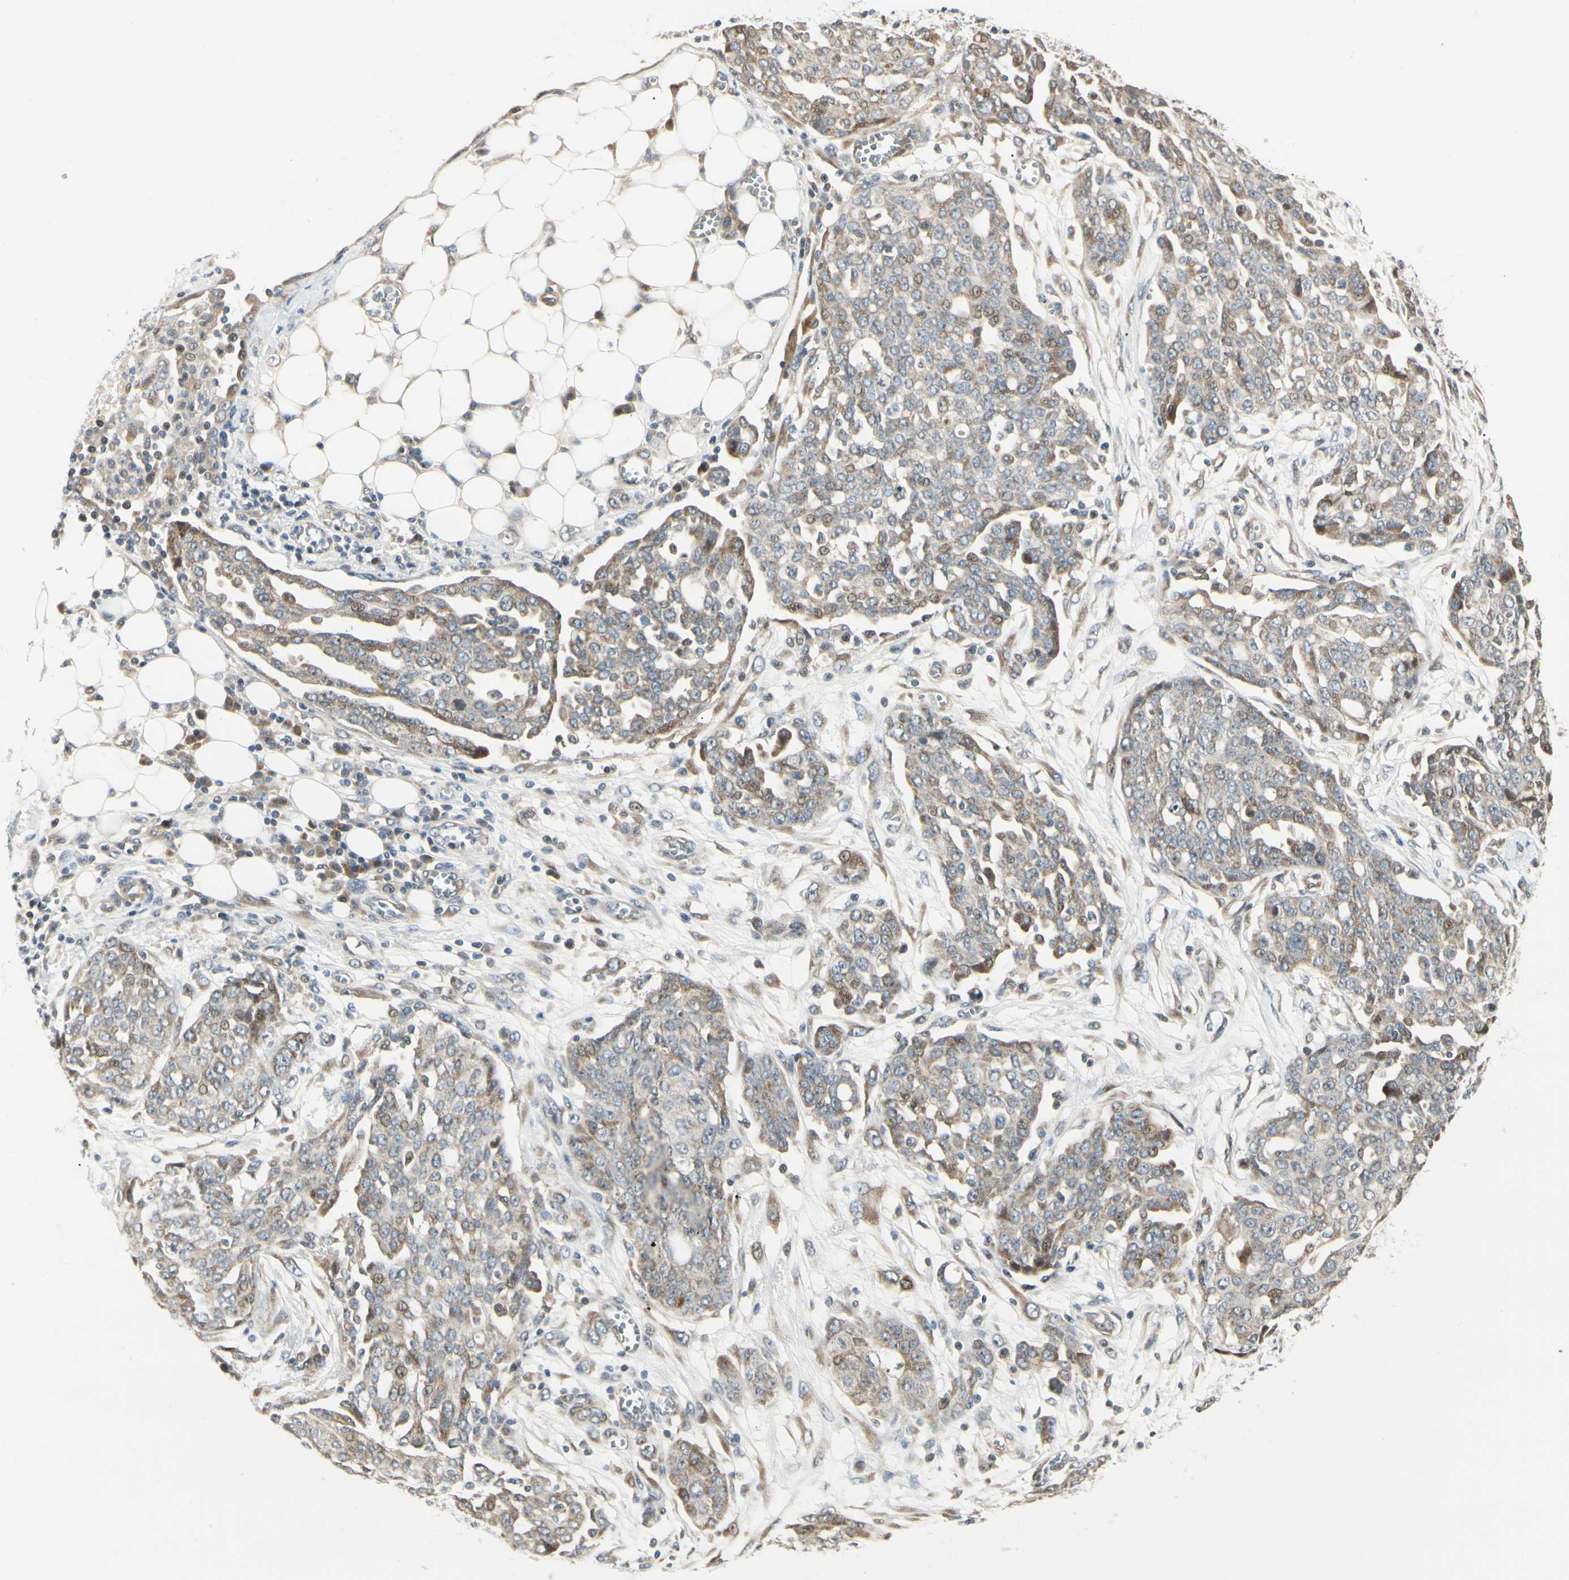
{"staining": {"intensity": "weak", "quantity": ">75%", "location": "cytoplasmic/membranous"}, "tissue": "ovarian cancer", "cell_type": "Tumor cells", "image_type": "cancer", "snomed": [{"axis": "morphology", "description": "Cystadenocarcinoma, serous, NOS"}, {"axis": "topography", "description": "Soft tissue"}, {"axis": "topography", "description": "Ovary"}], "caption": "Tumor cells reveal low levels of weak cytoplasmic/membranous staining in approximately >75% of cells in ovarian serous cystadenocarcinoma. The staining was performed using DAB to visualize the protein expression in brown, while the nuclei were stained in blue with hematoxylin (Magnification: 20x).", "gene": "P4HA3", "patient": {"sex": "female", "age": 57}}